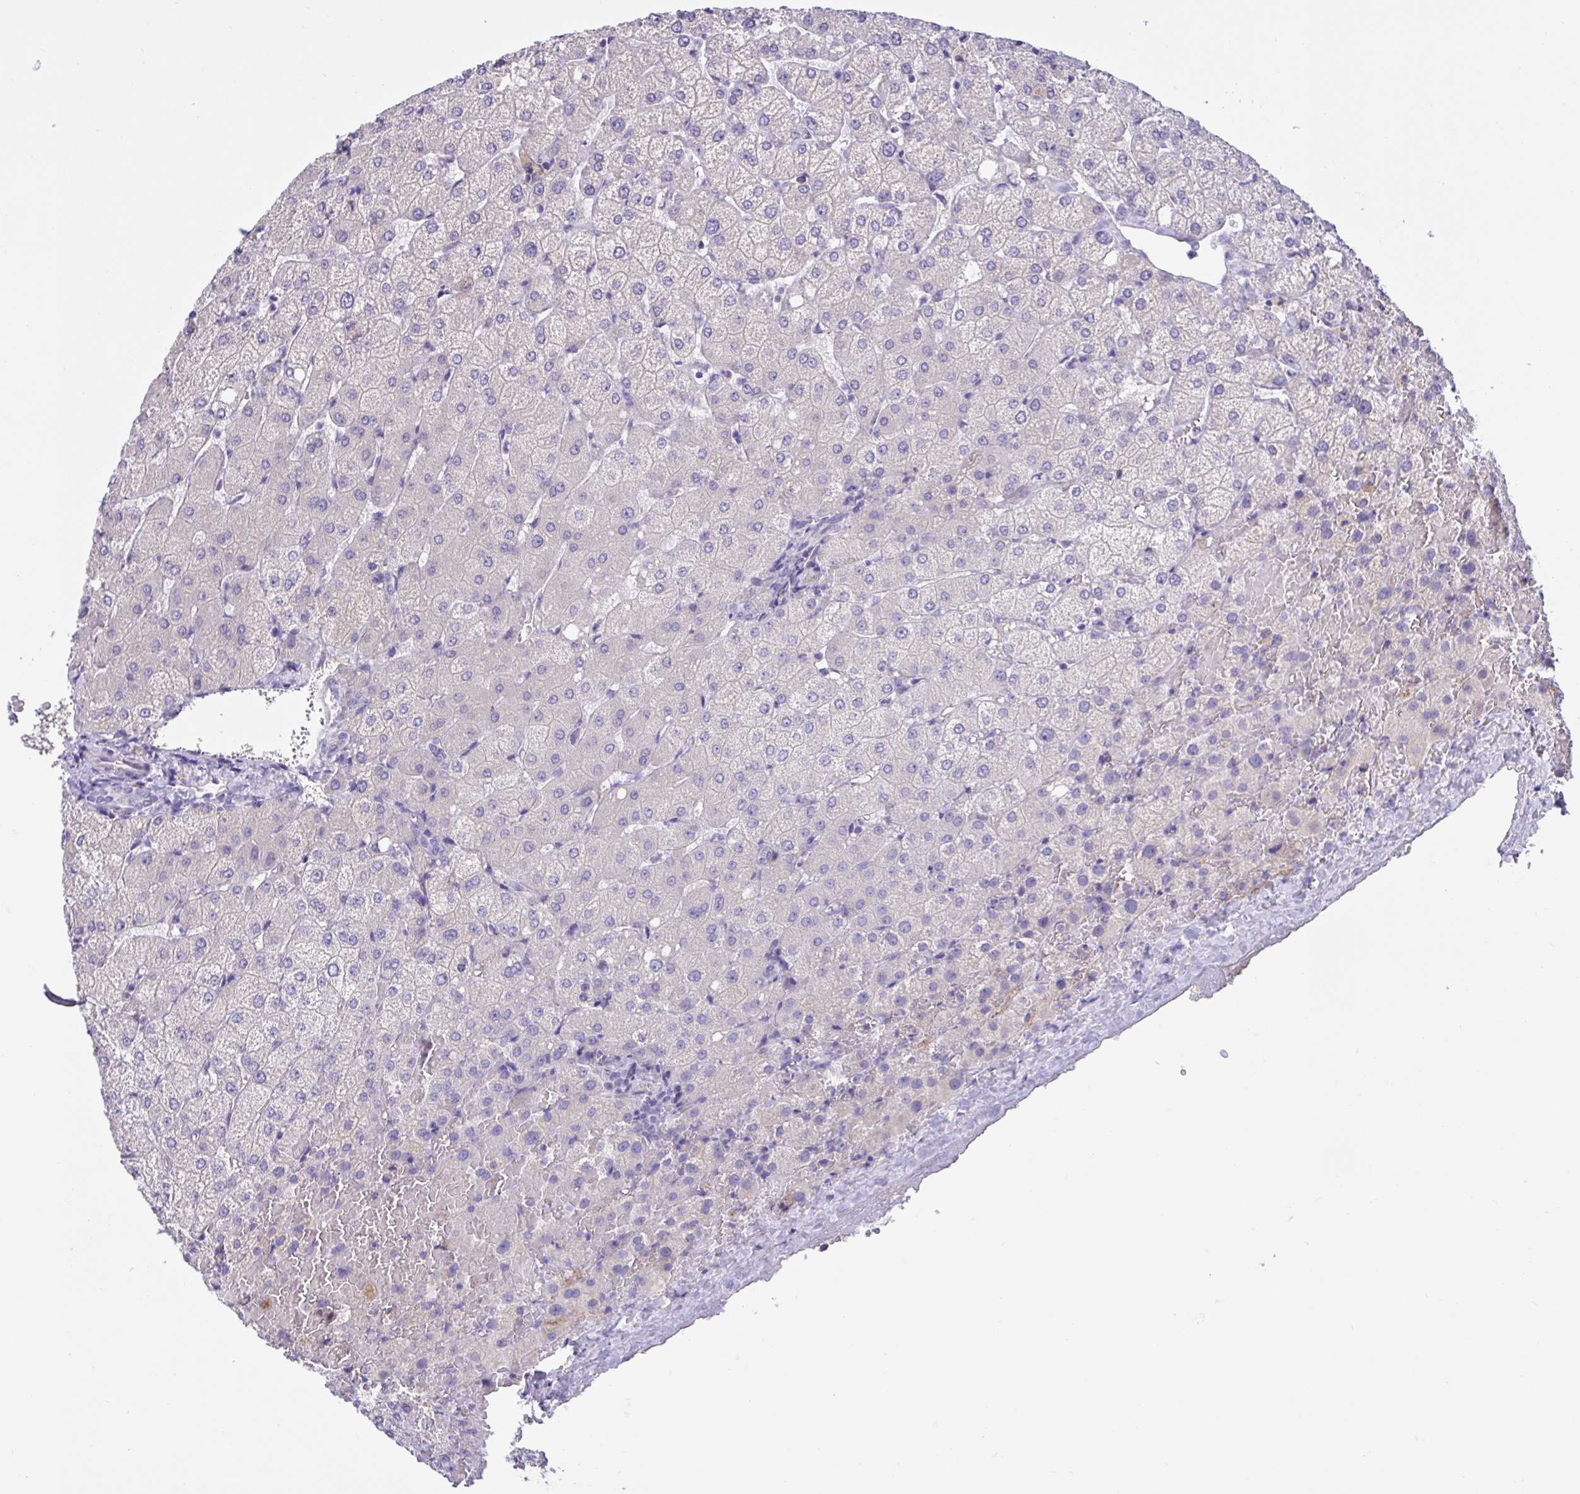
{"staining": {"intensity": "negative", "quantity": "none", "location": "none"}, "tissue": "liver", "cell_type": "Cholangiocytes", "image_type": "normal", "snomed": [{"axis": "morphology", "description": "Normal tissue, NOS"}, {"axis": "topography", "description": "Liver"}], "caption": "IHC of benign liver displays no positivity in cholangiocytes. The staining is performed using DAB brown chromogen with nuclei counter-stained in using hematoxylin.", "gene": "SLC66A1", "patient": {"sex": "female", "age": 54}}